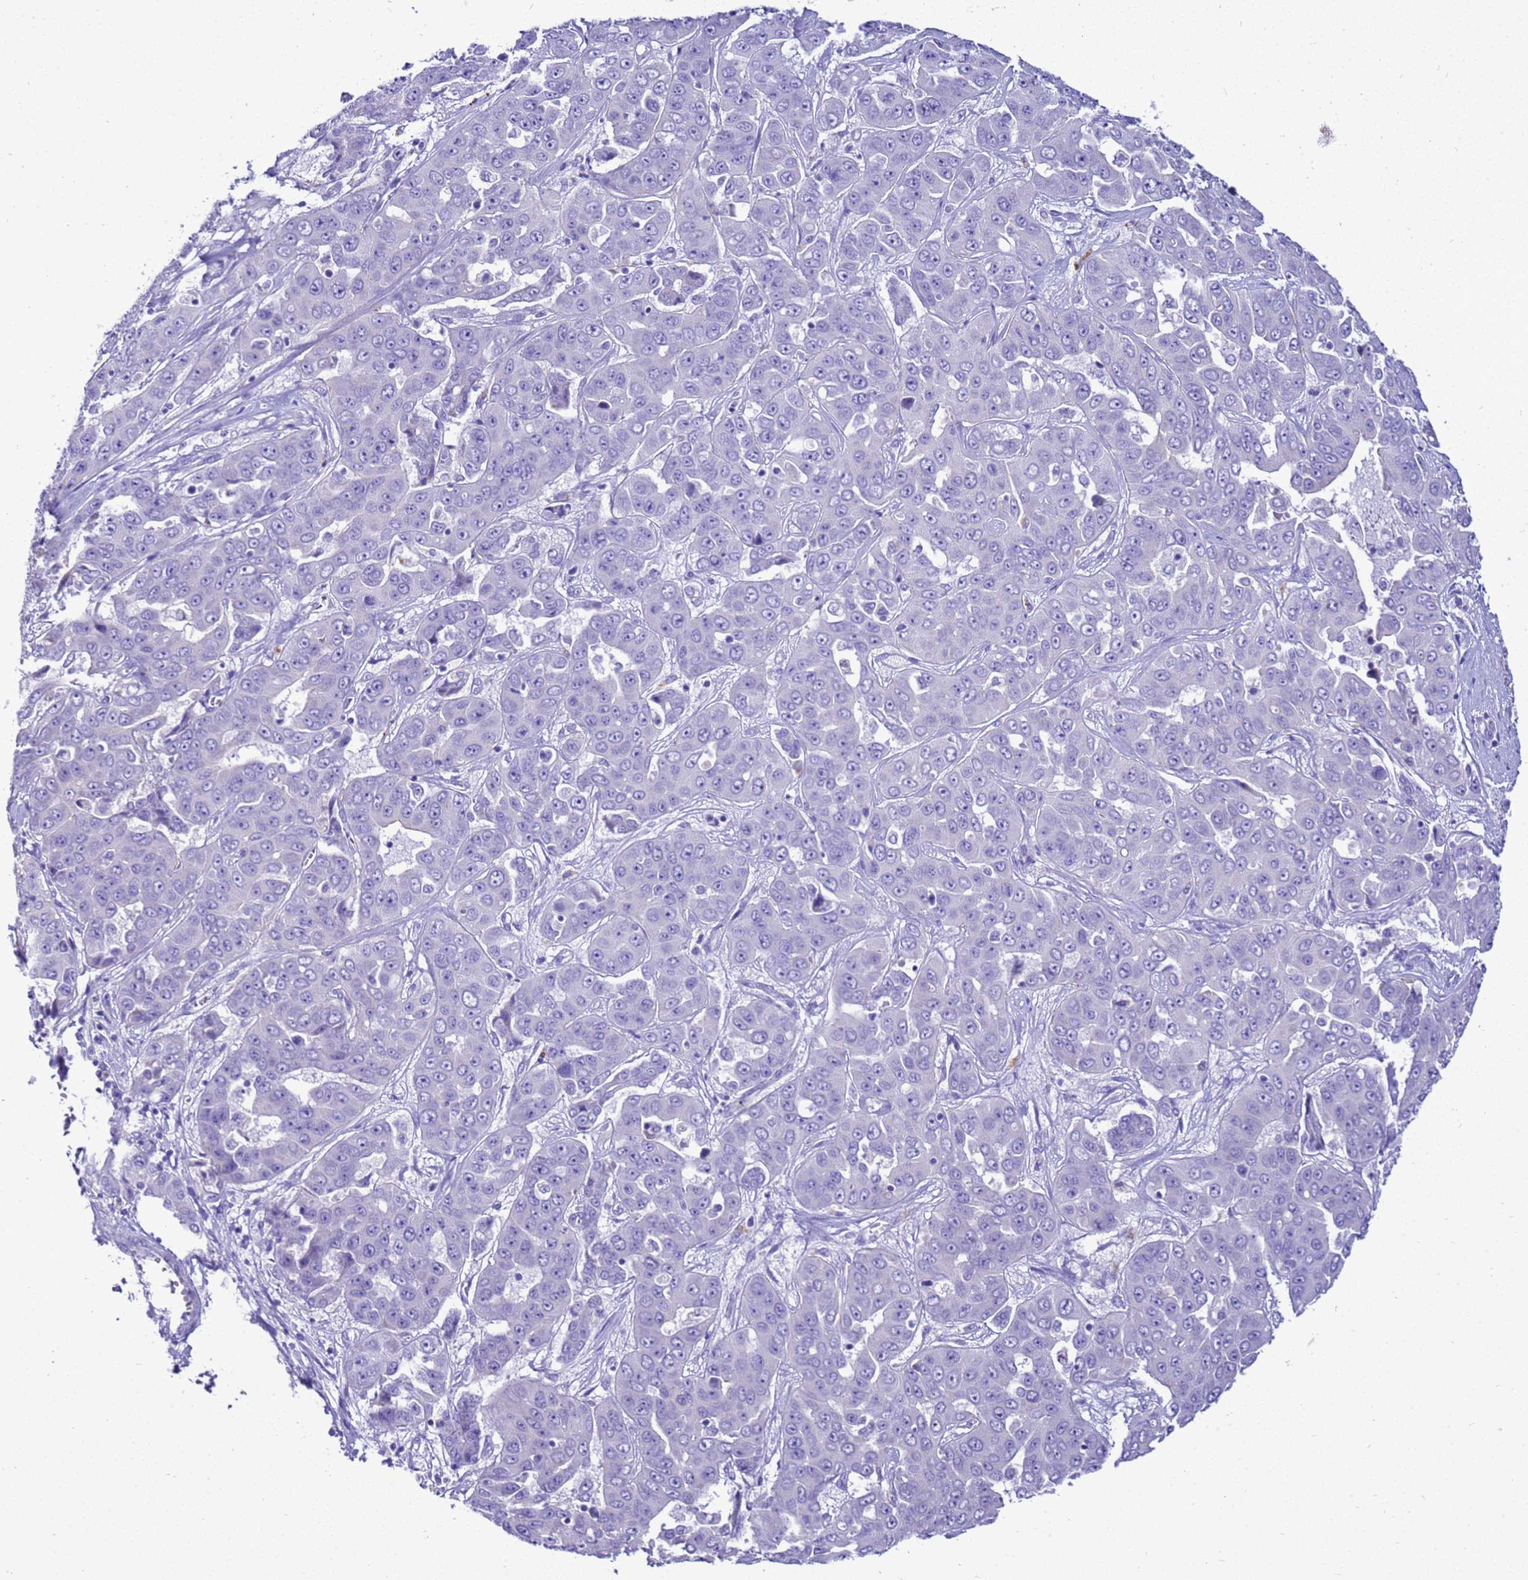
{"staining": {"intensity": "negative", "quantity": "none", "location": "none"}, "tissue": "liver cancer", "cell_type": "Tumor cells", "image_type": "cancer", "snomed": [{"axis": "morphology", "description": "Cholangiocarcinoma"}, {"axis": "topography", "description": "Liver"}], "caption": "Protein analysis of cholangiocarcinoma (liver) reveals no significant expression in tumor cells.", "gene": "BEST2", "patient": {"sex": "female", "age": 52}}